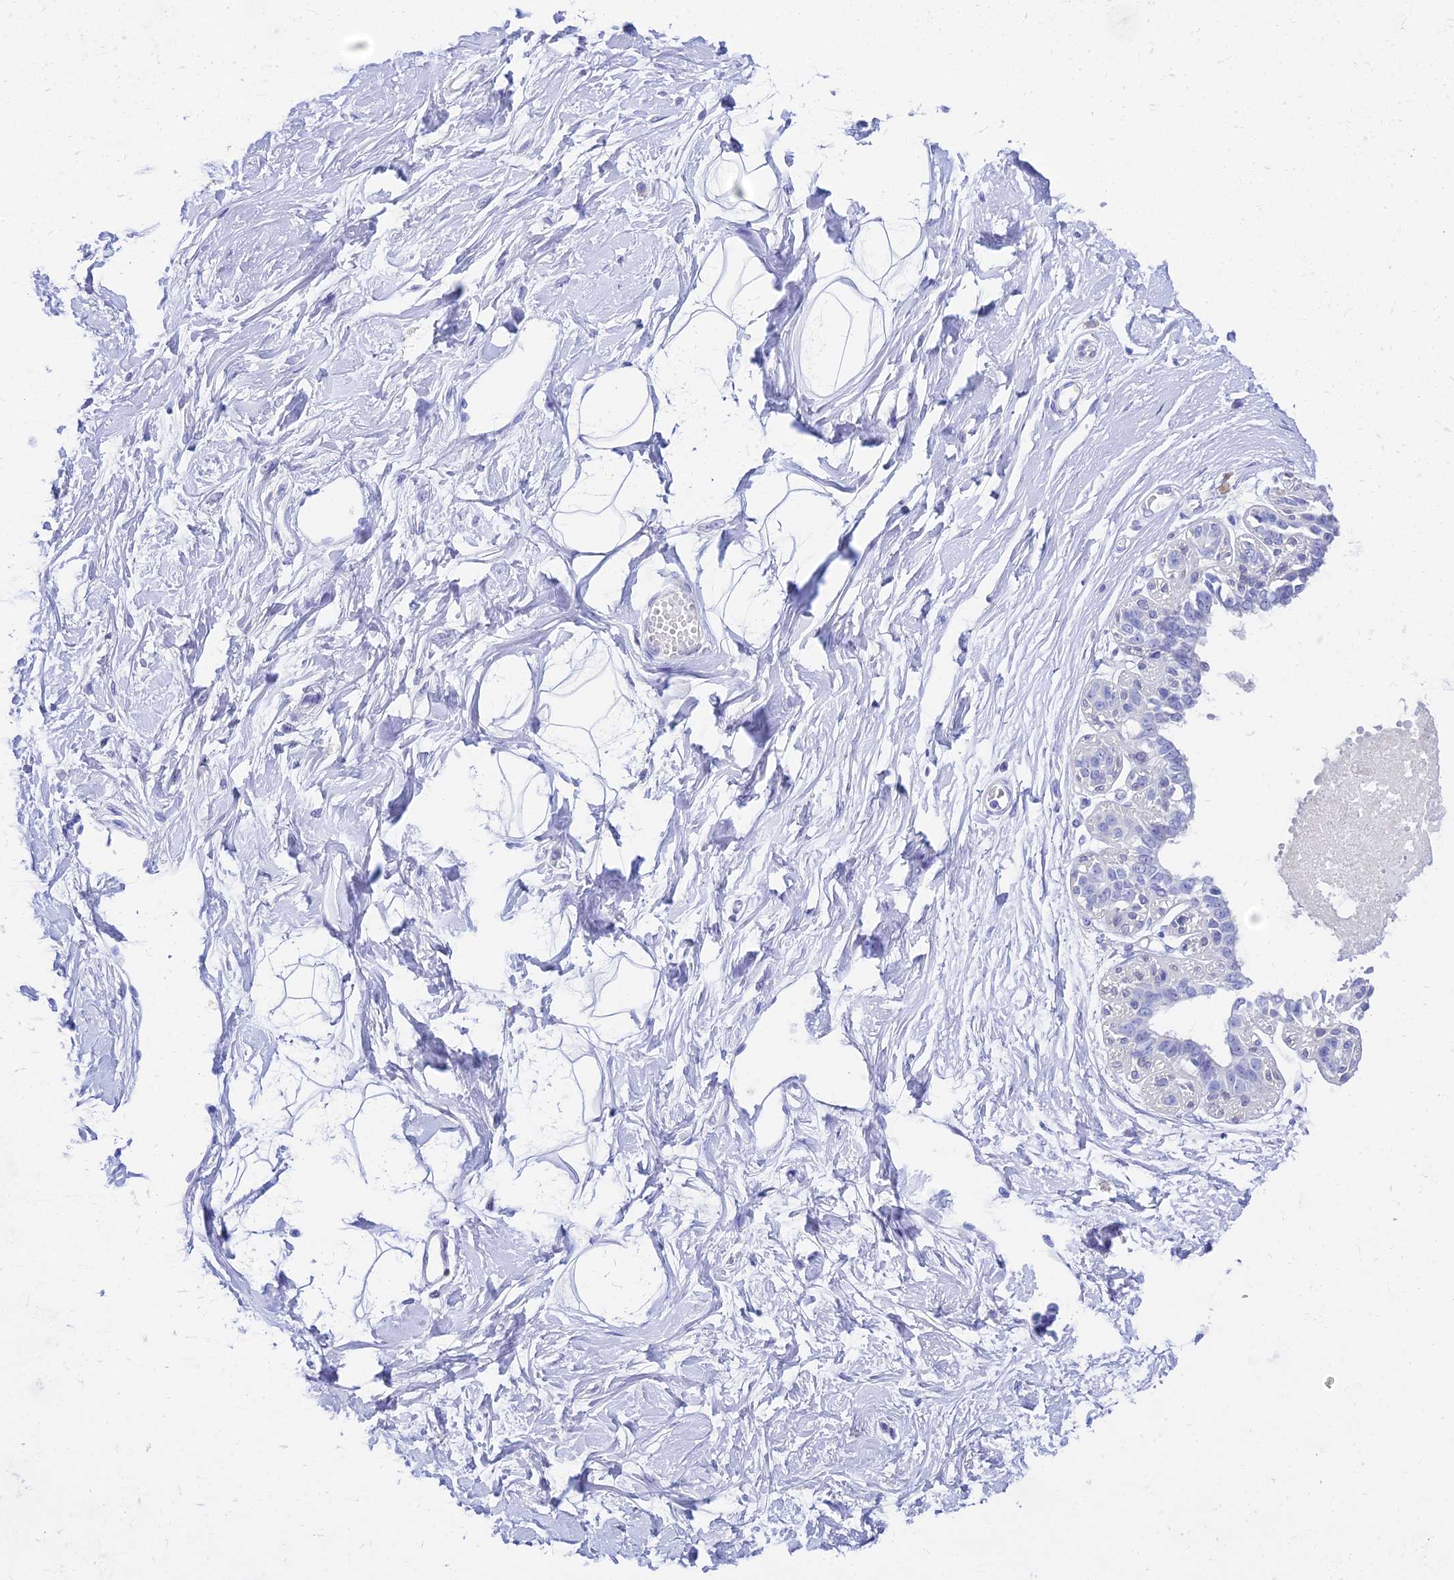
{"staining": {"intensity": "negative", "quantity": "none", "location": "none"}, "tissue": "breast", "cell_type": "Adipocytes", "image_type": "normal", "snomed": [{"axis": "morphology", "description": "Normal tissue, NOS"}, {"axis": "topography", "description": "Breast"}], "caption": "Immunohistochemical staining of benign human breast shows no significant positivity in adipocytes.", "gene": "TAC3", "patient": {"sex": "female", "age": 45}}